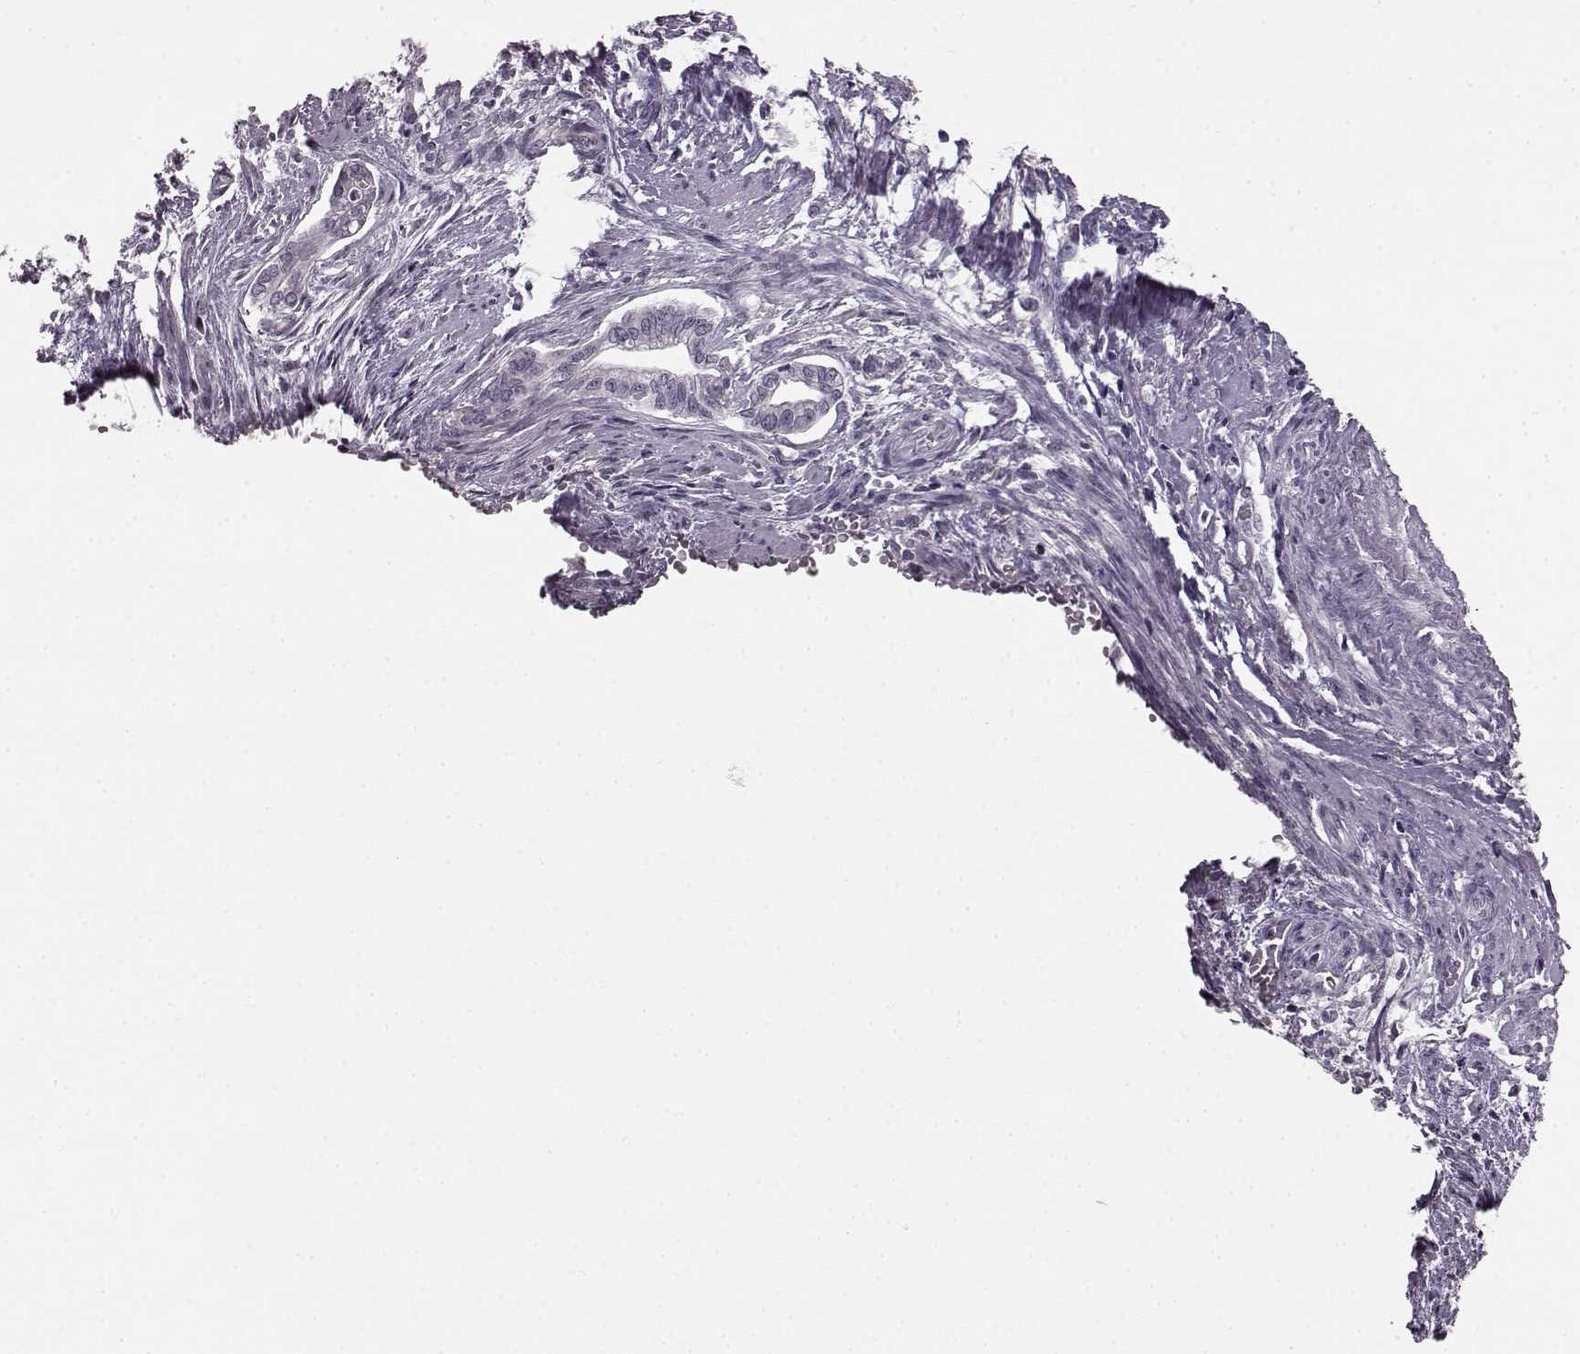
{"staining": {"intensity": "negative", "quantity": "none", "location": "none"}, "tissue": "cervical cancer", "cell_type": "Tumor cells", "image_type": "cancer", "snomed": [{"axis": "morphology", "description": "Adenocarcinoma, NOS"}, {"axis": "topography", "description": "Cervix"}], "caption": "Human adenocarcinoma (cervical) stained for a protein using immunohistochemistry demonstrates no expression in tumor cells.", "gene": "LHB", "patient": {"sex": "female", "age": 62}}